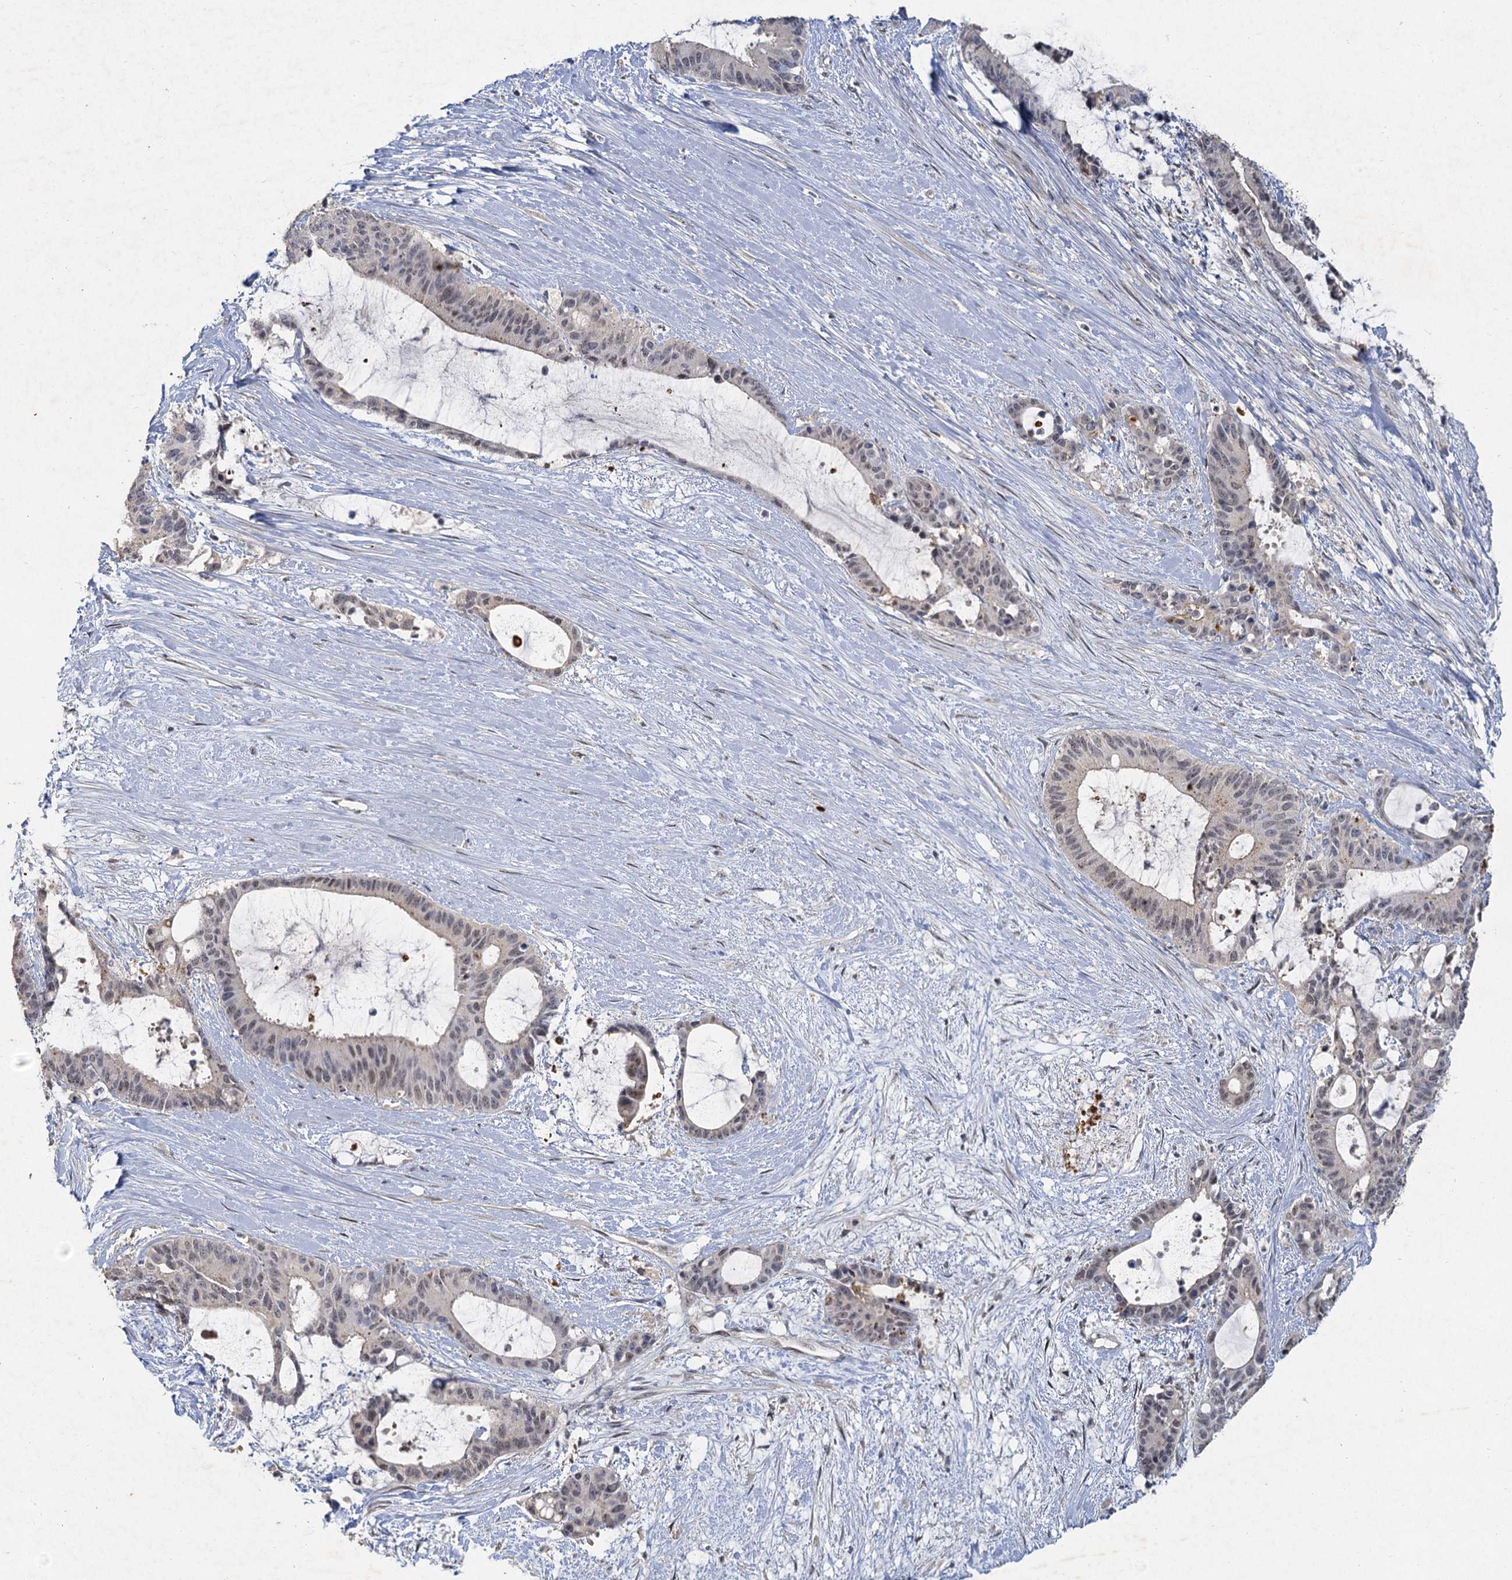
{"staining": {"intensity": "negative", "quantity": "none", "location": "none"}, "tissue": "liver cancer", "cell_type": "Tumor cells", "image_type": "cancer", "snomed": [{"axis": "morphology", "description": "Normal tissue, NOS"}, {"axis": "morphology", "description": "Cholangiocarcinoma"}, {"axis": "topography", "description": "Liver"}, {"axis": "topography", "description": "Peripheral nerve tissue"}], "caption": "A high-resolution histopathology image shows immunohistochemistry (IHC) staining of liver cholangiocarcinoma, which displays no significant positivity in tumor cells. (IHC, brightfield microscopy, high magnification).", "gene": "MUCL1", "patient": {"sex": "female", "age": 73}}